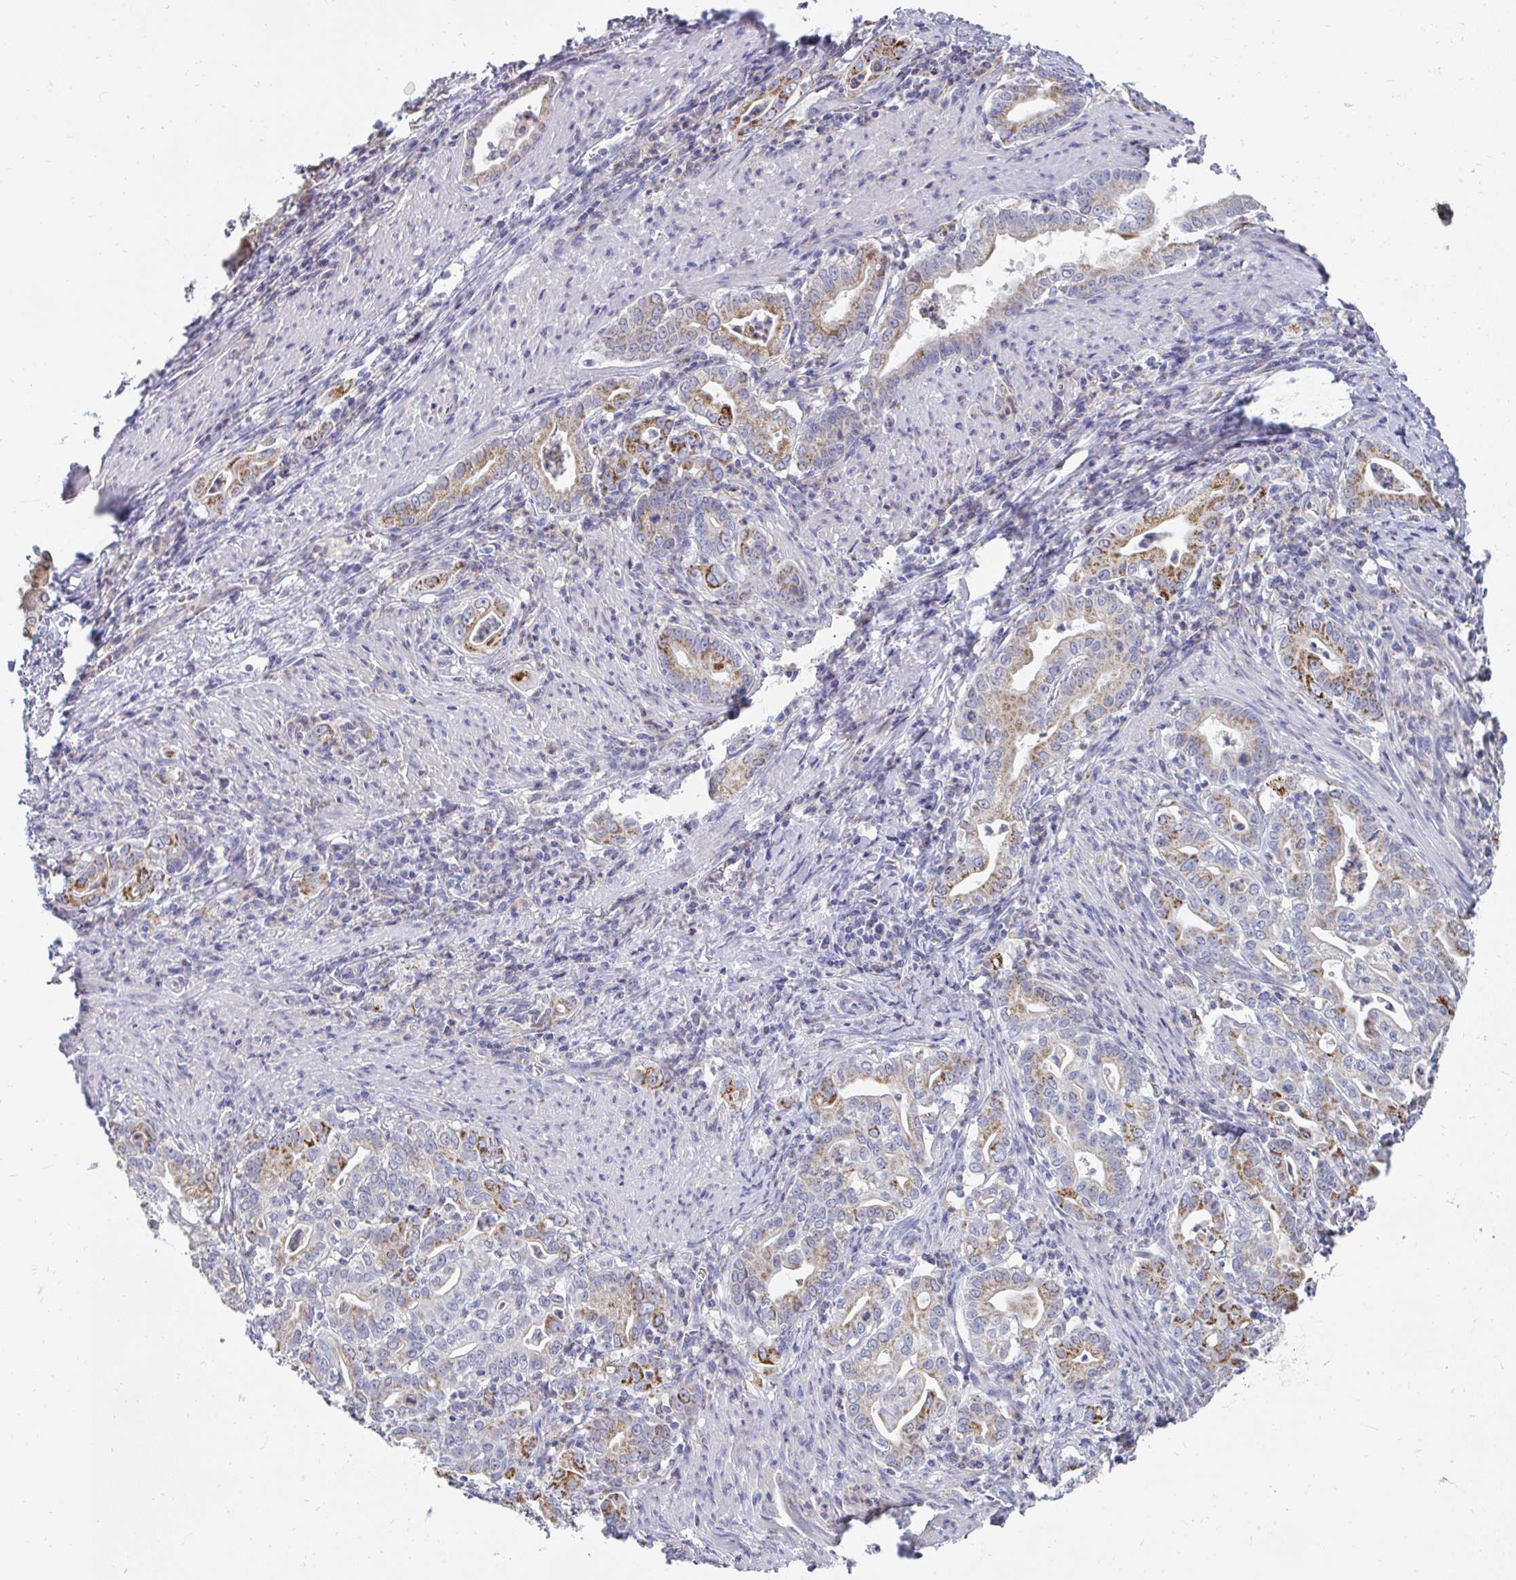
{"staining": {"intensity": "moderate", "quantity": "25%-75%", "location": "cytoplasmic/membranous"}, "tissue": "stomach cancer", "cell_type": "Tumor cells", "image_type": "cancer", "snomed": [{"axis": "morphology", "description": "Adenocarcinoma, NOS"}, {"axis": "topography", "description": "Stomach, upper"}], "caption": "Immunohistochemistry histopathology image of human stomach cancer stained for a protein (brown), which exhibits medium levels of moderate cytoplasmic/membranous staining in about 25%-75% of tumor cells.", "gene": "MGAM2", "patient": {"sex": "female", "age": 79}}